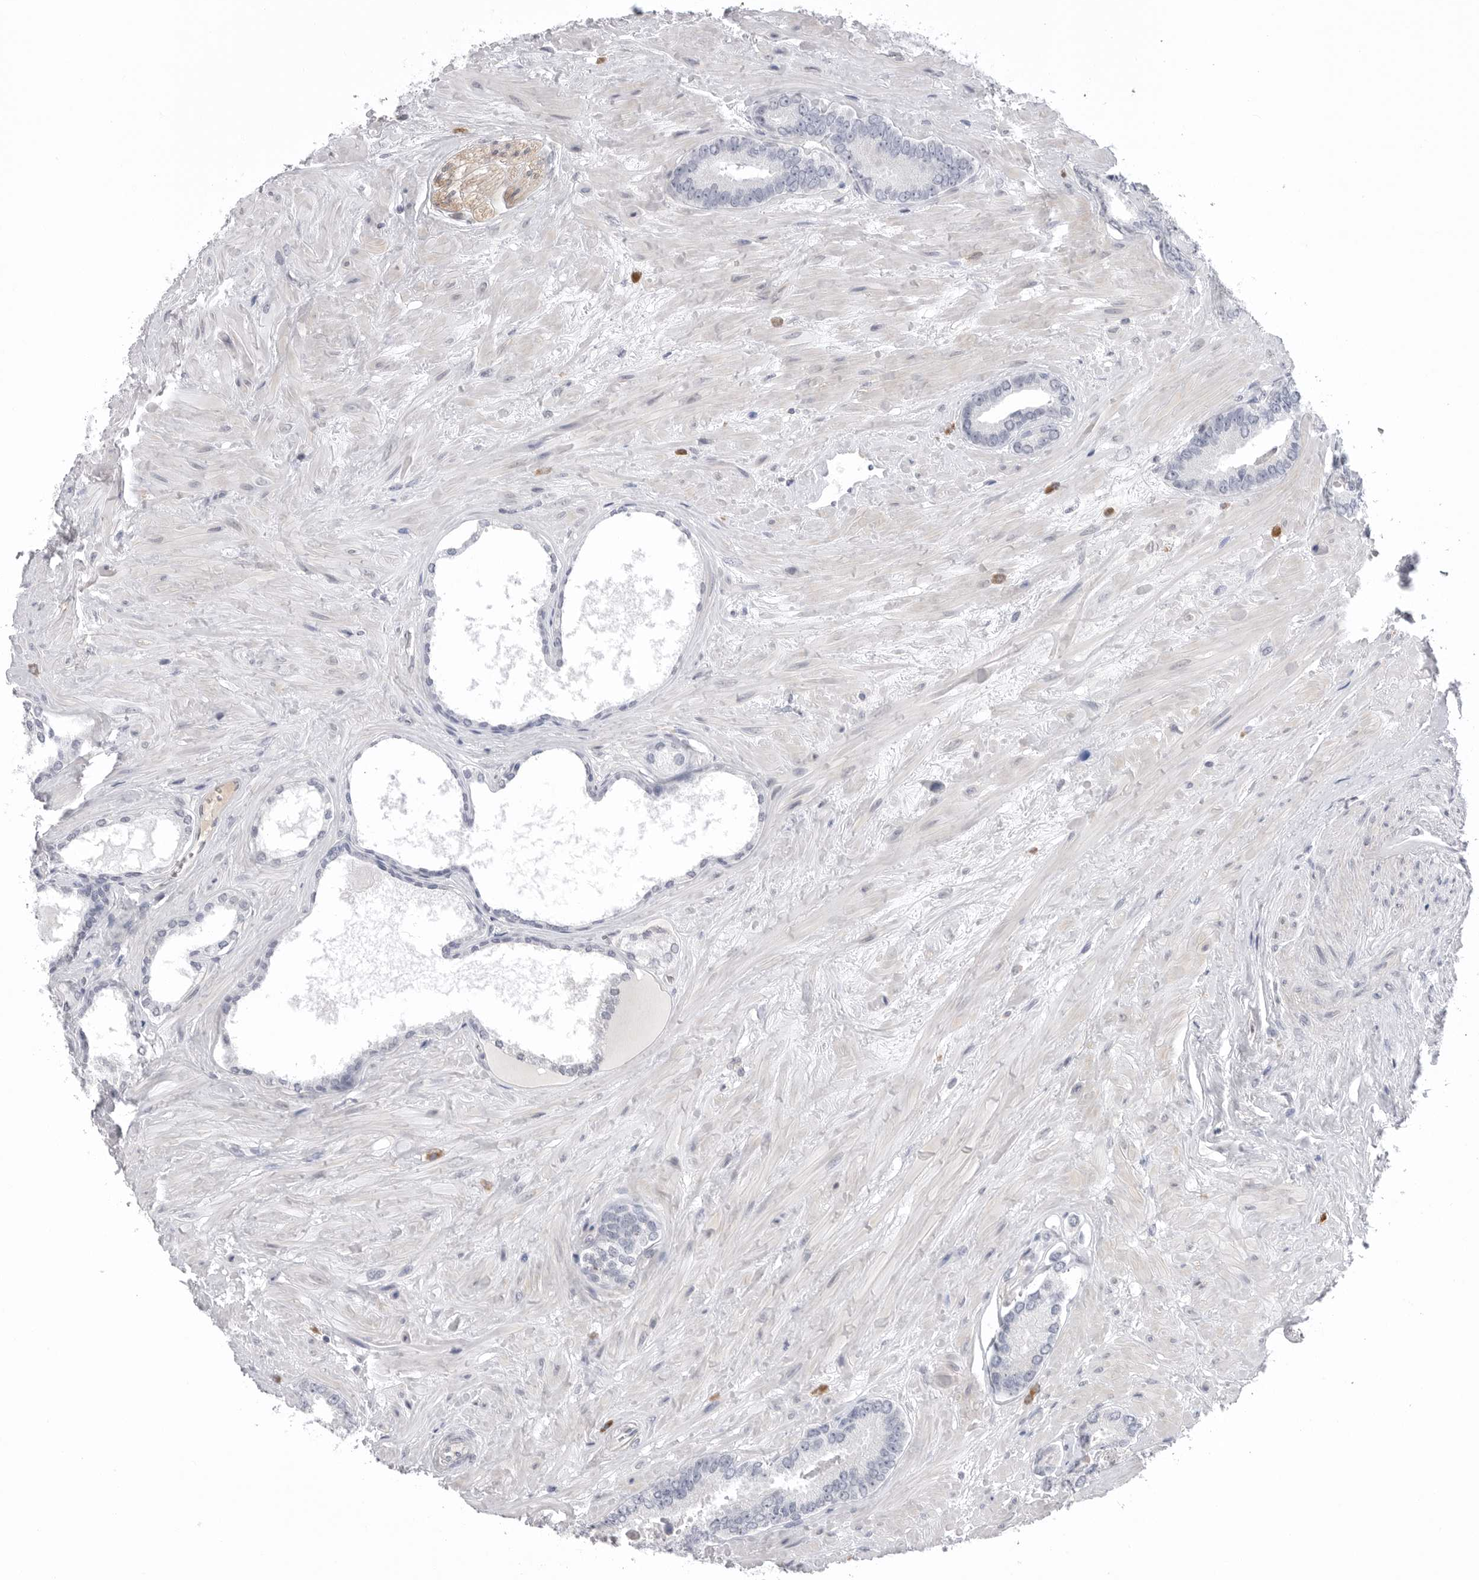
{"staining": {"intensity": "negative", "quantity": "none", "location": "none"}, "tissue": "prostate cancer", "cell_type": "Tumor cells", "image_type": "cancer", "snomed": [{"axis": "morphology", "description": "Adenocarcinoma, Low grade"}, {"axis": "topography", "description": "Prostate"}], "caption": "Immunohistochemistry image of human prostate cancer stained for a protein (brown), which displays no staining in tumor cells.", "gene": "DLGAP3", "patient": {"sex": "male", "age": 71}}